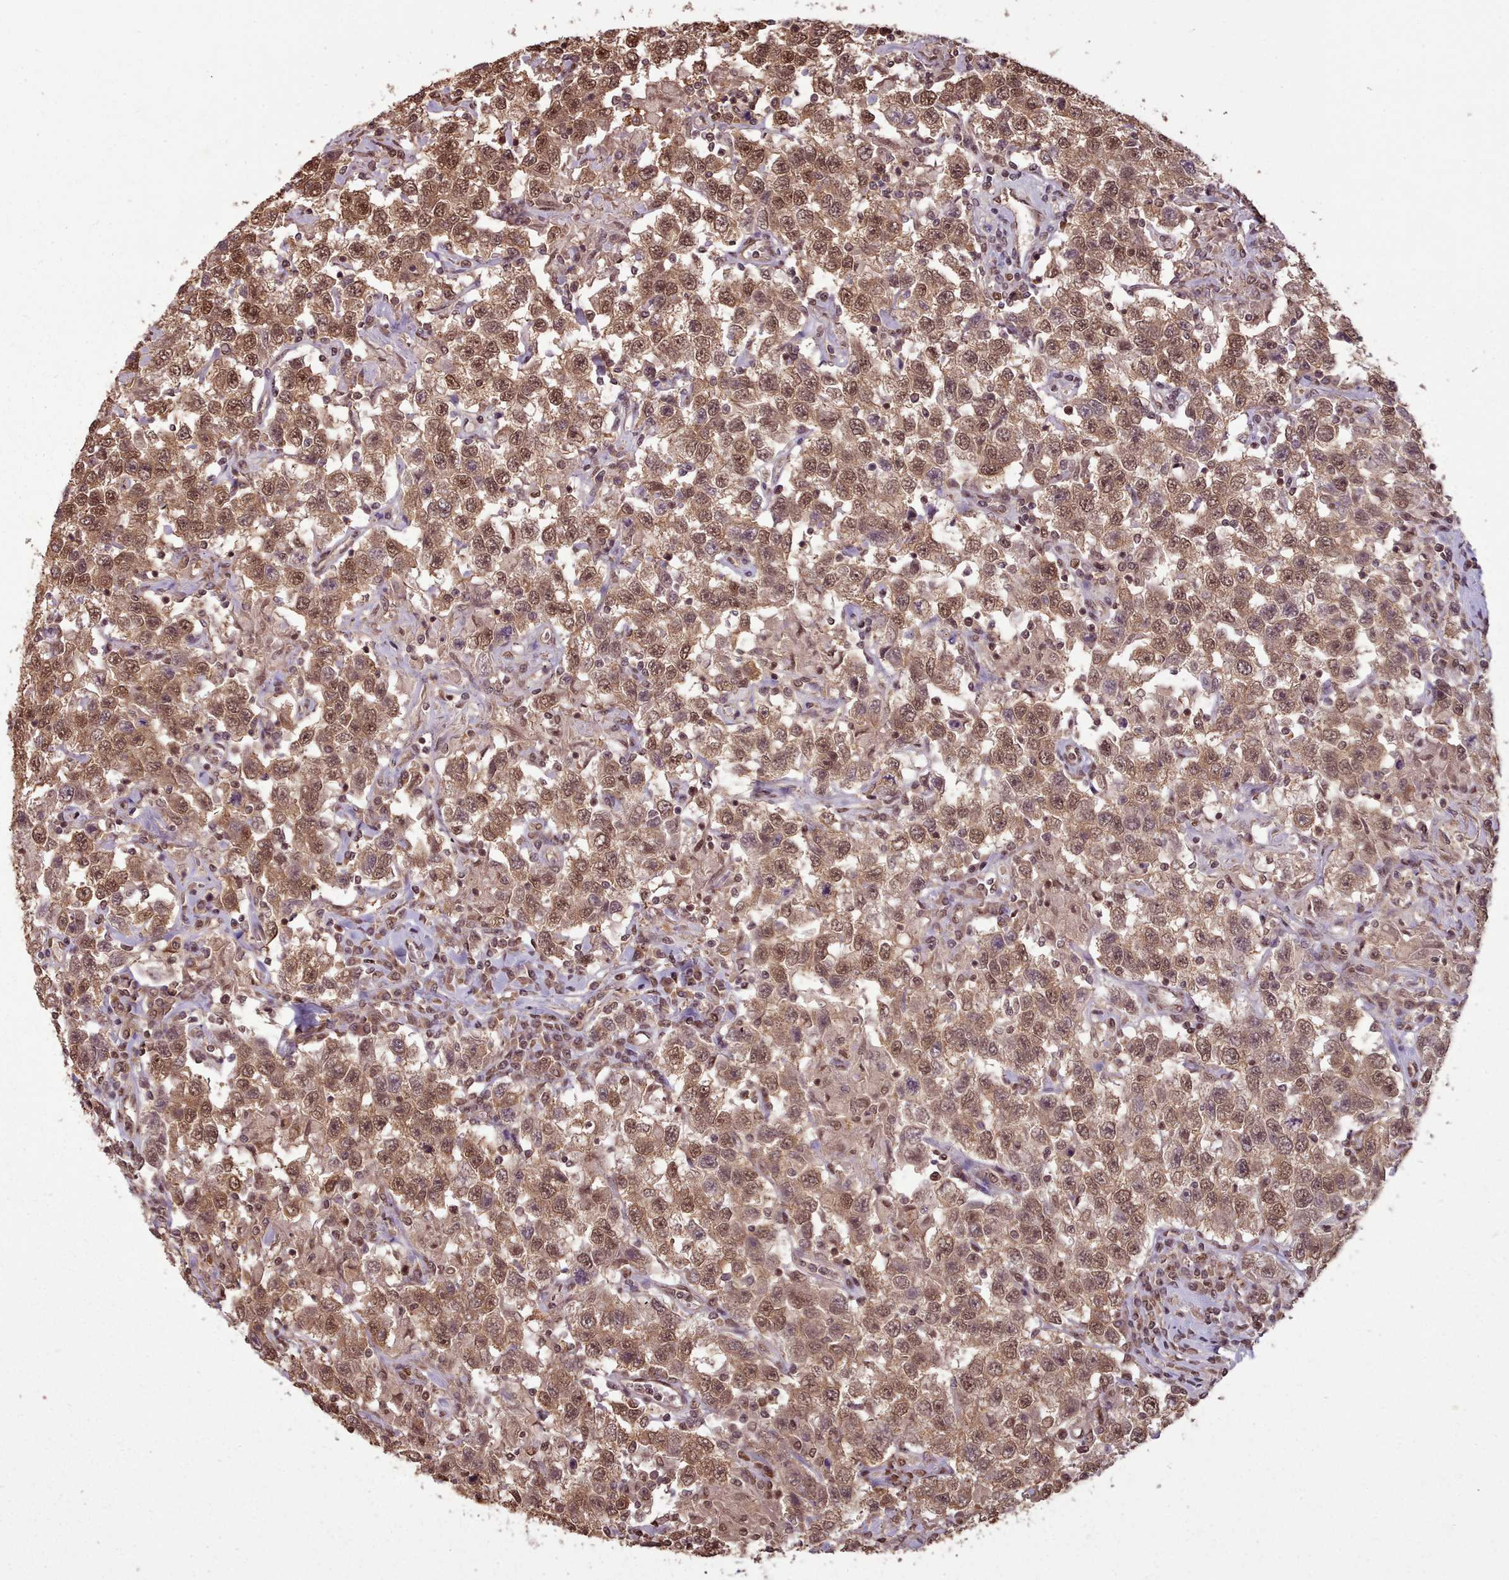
{"staining": {"intensity": "moderate", "quantity": ">75%", "location": "cytoplasmic/membranous,nuclear"}, "tissue": "testis cancer", "cell_type": "Tumor cells", "image_type": "cancer", "snomed": [{"axis": "morphology", "description": "Seminoma, NOS"}, {"axis": "topography", "description": "Testis"}], "caption": "A medium amount of moderate cytoplasmic/membranous and nuclear positivity is identified in approximately >75% of tumor cells in seminoma (testis) tissue.", "gene": "RPS27A", "patient": {"sex": "male", "age": 41}}